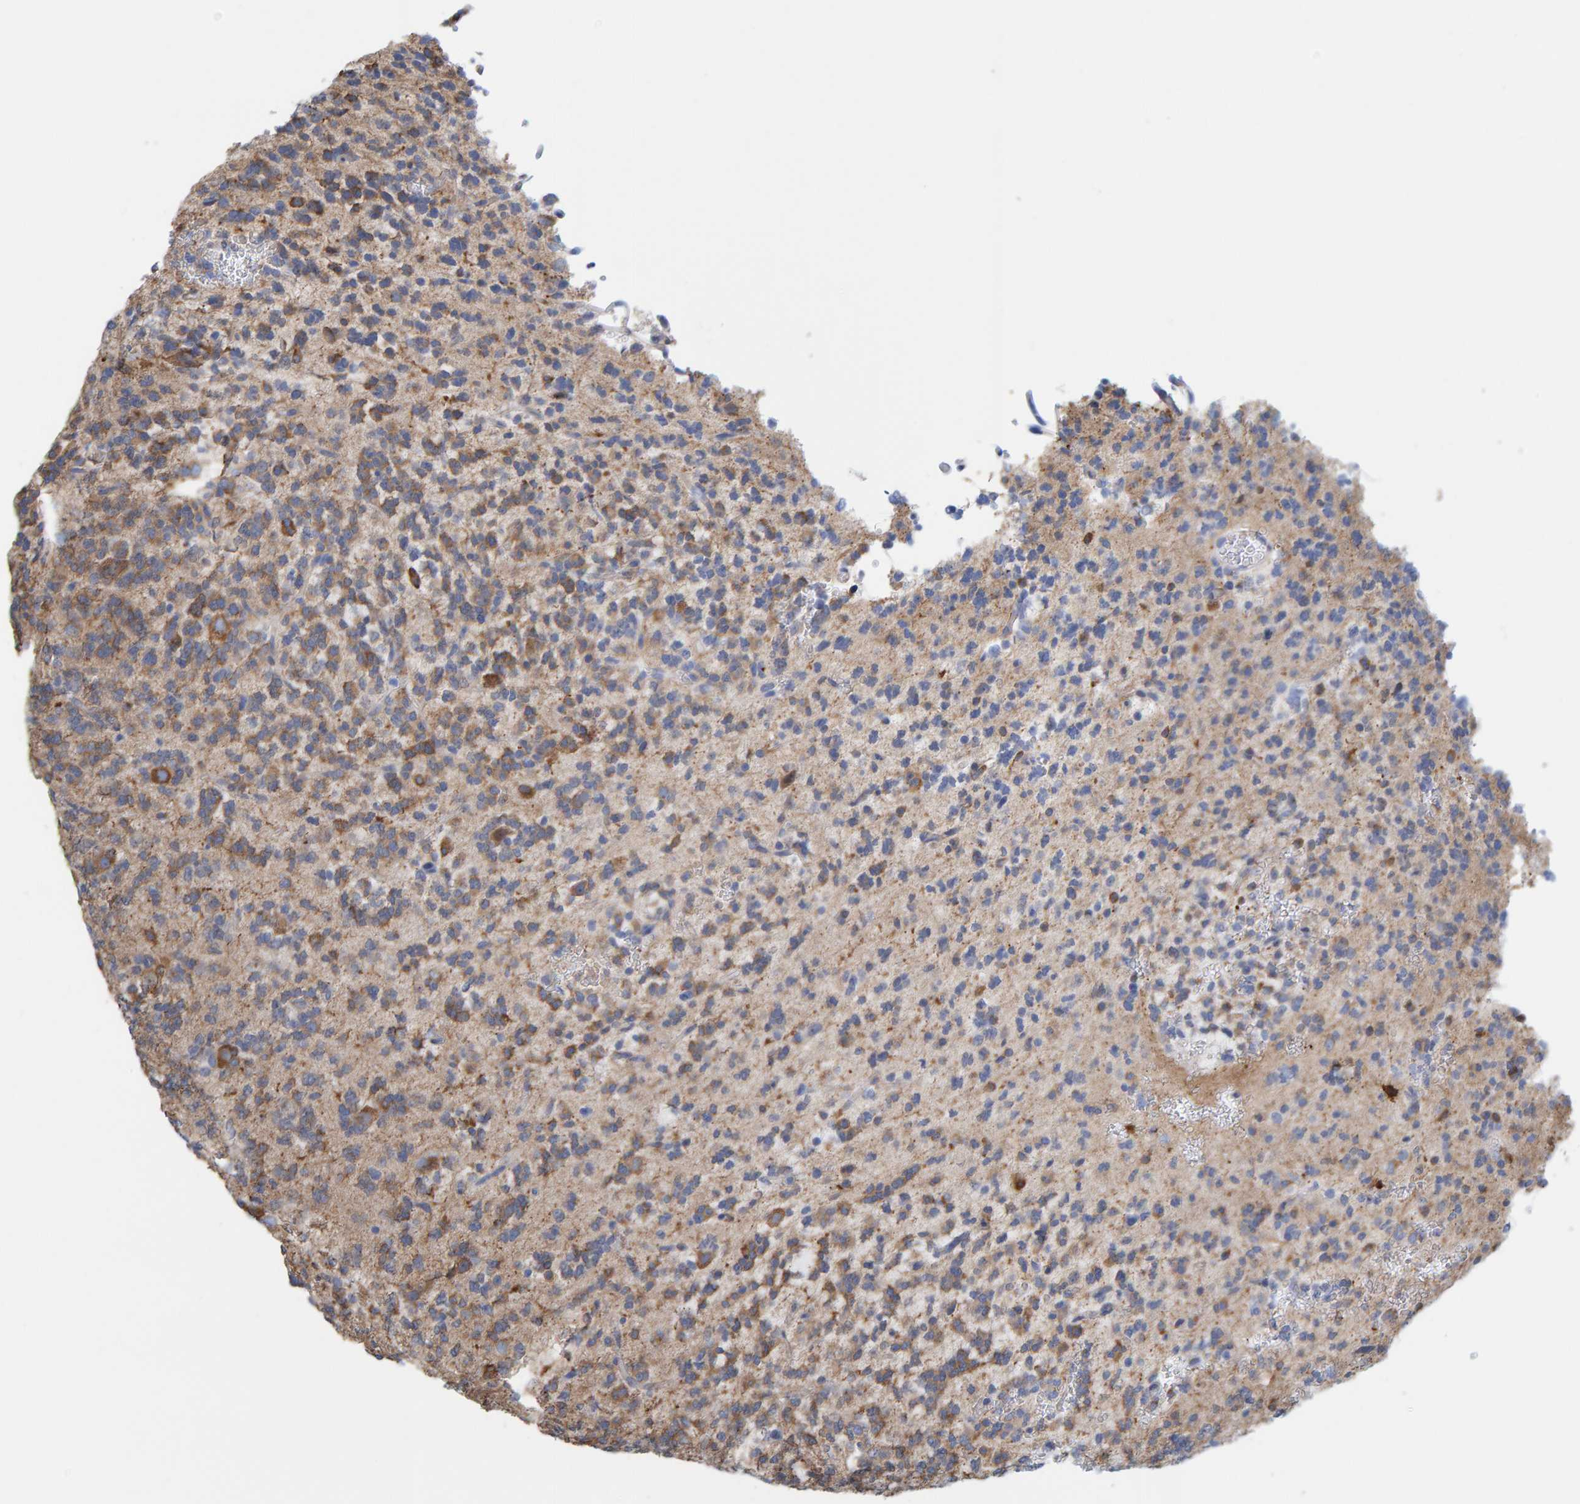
{"staining": {"intensity": "moderate", "quantity": "25%-75%", "location": "cytoplasmic/membranous"}, "tissue": "glioma", "cell_type": "Tumor cells", "image_type": "cancer", "snomed": [{"axis": "morphology", "description": "Glioma, malignant, Low grade"}, {"axis": "topography", "description": "Brain"}], "caption": "Moderate cytoplasmic/membranous expression is identified in about 25%-75% of tumor cells in low-grade glioma (malignant).", "gene": "MAP1B", "patient": {"sex": "male", "age": 38}}